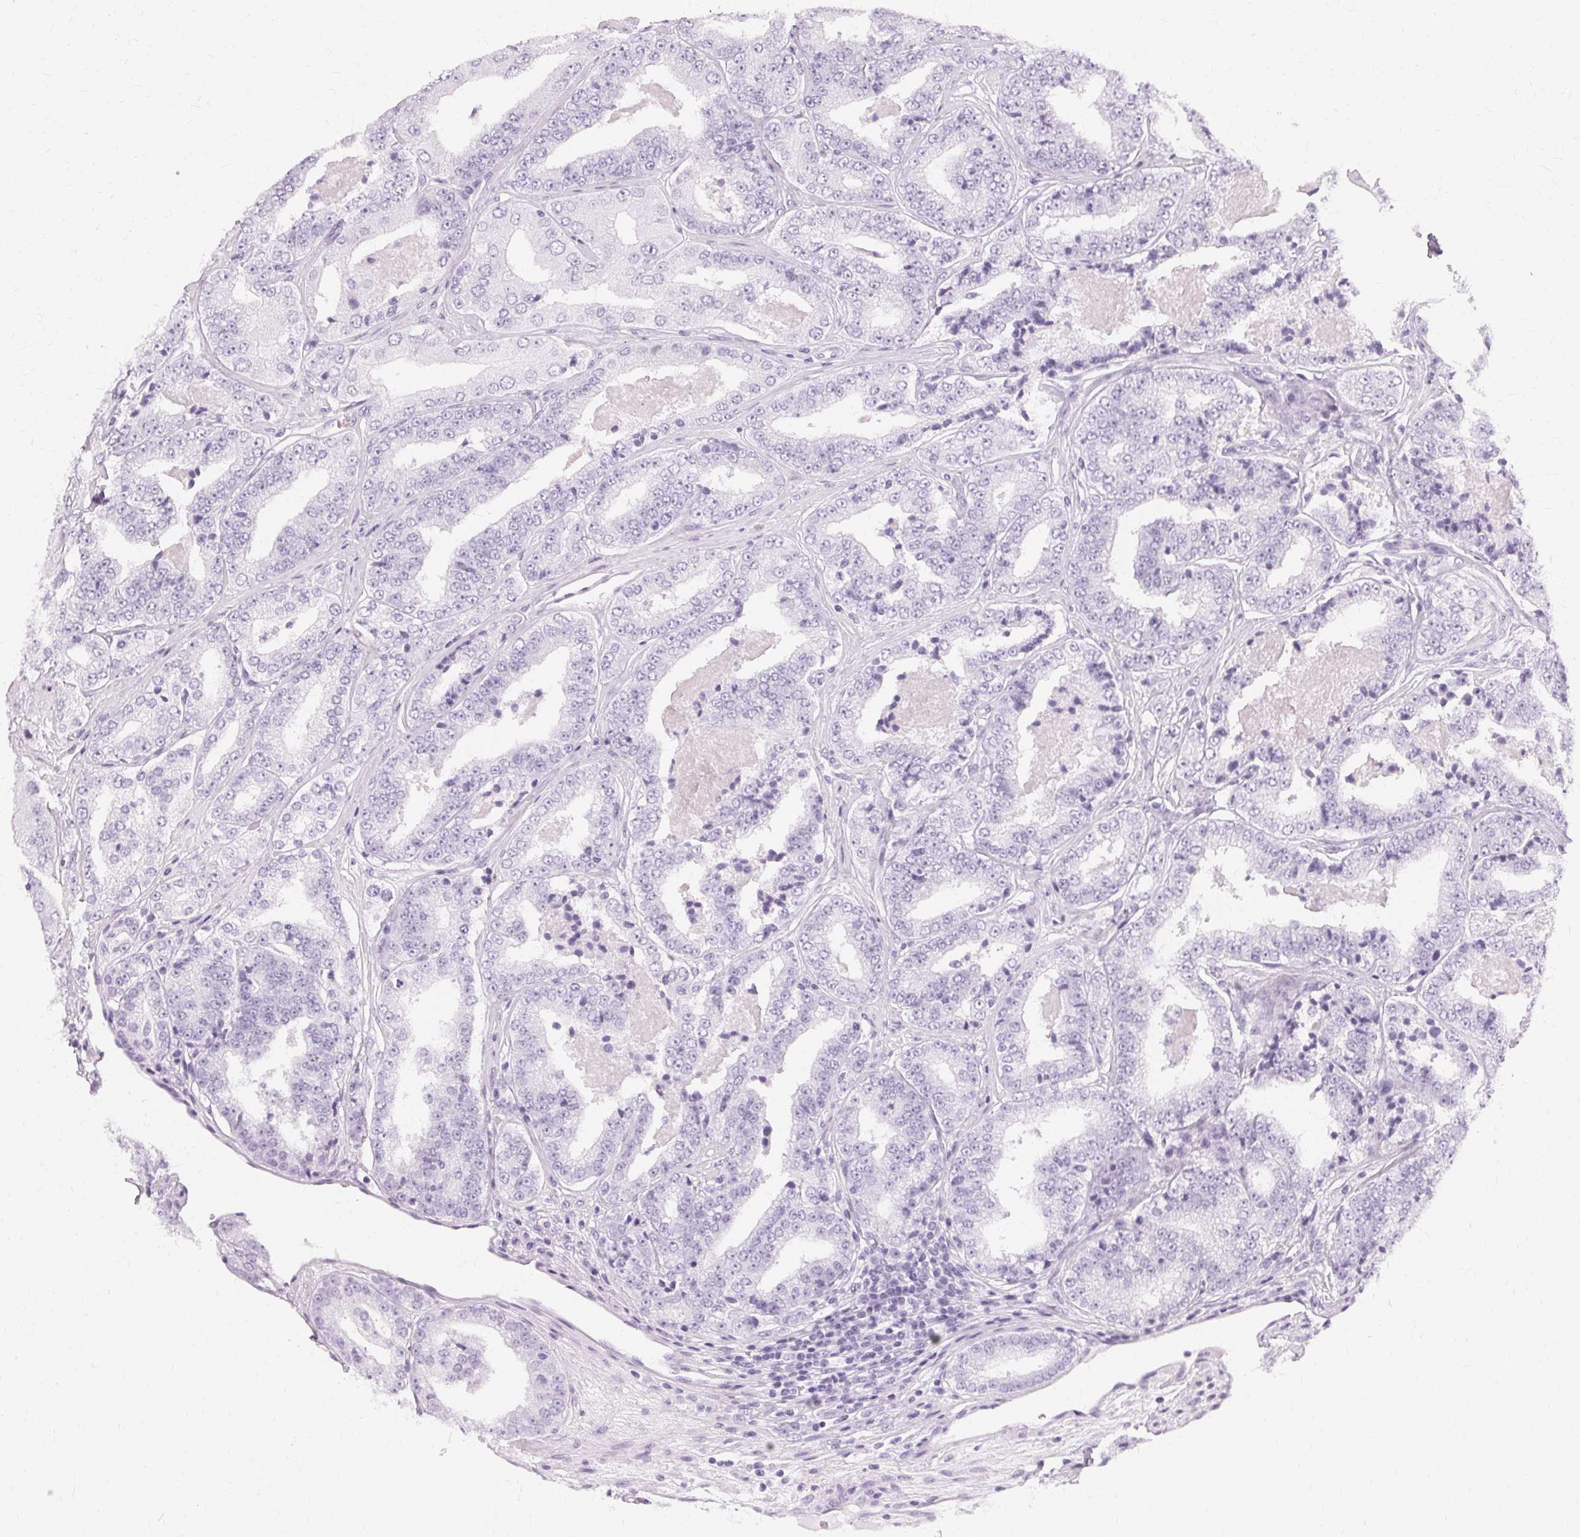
{"staining": {"intensity": "negative", "quantity": "none", "location": "none"}, "tissue": "prostate cancer", "cell_type": "Tumor cells", "image_type": "cancer", "snomed": [{"axis": "morphology", "description": "Adenocarcinoma, Low grade"}, {"axis": "topography", "description": "Prostate"}], "caption": "IHC of human prostate cancer (low-grade adenocarcinoma) shows no expression in tumor cells.", "gene": "KRT6C", "patient": {"sex": "male", "age": 60}}